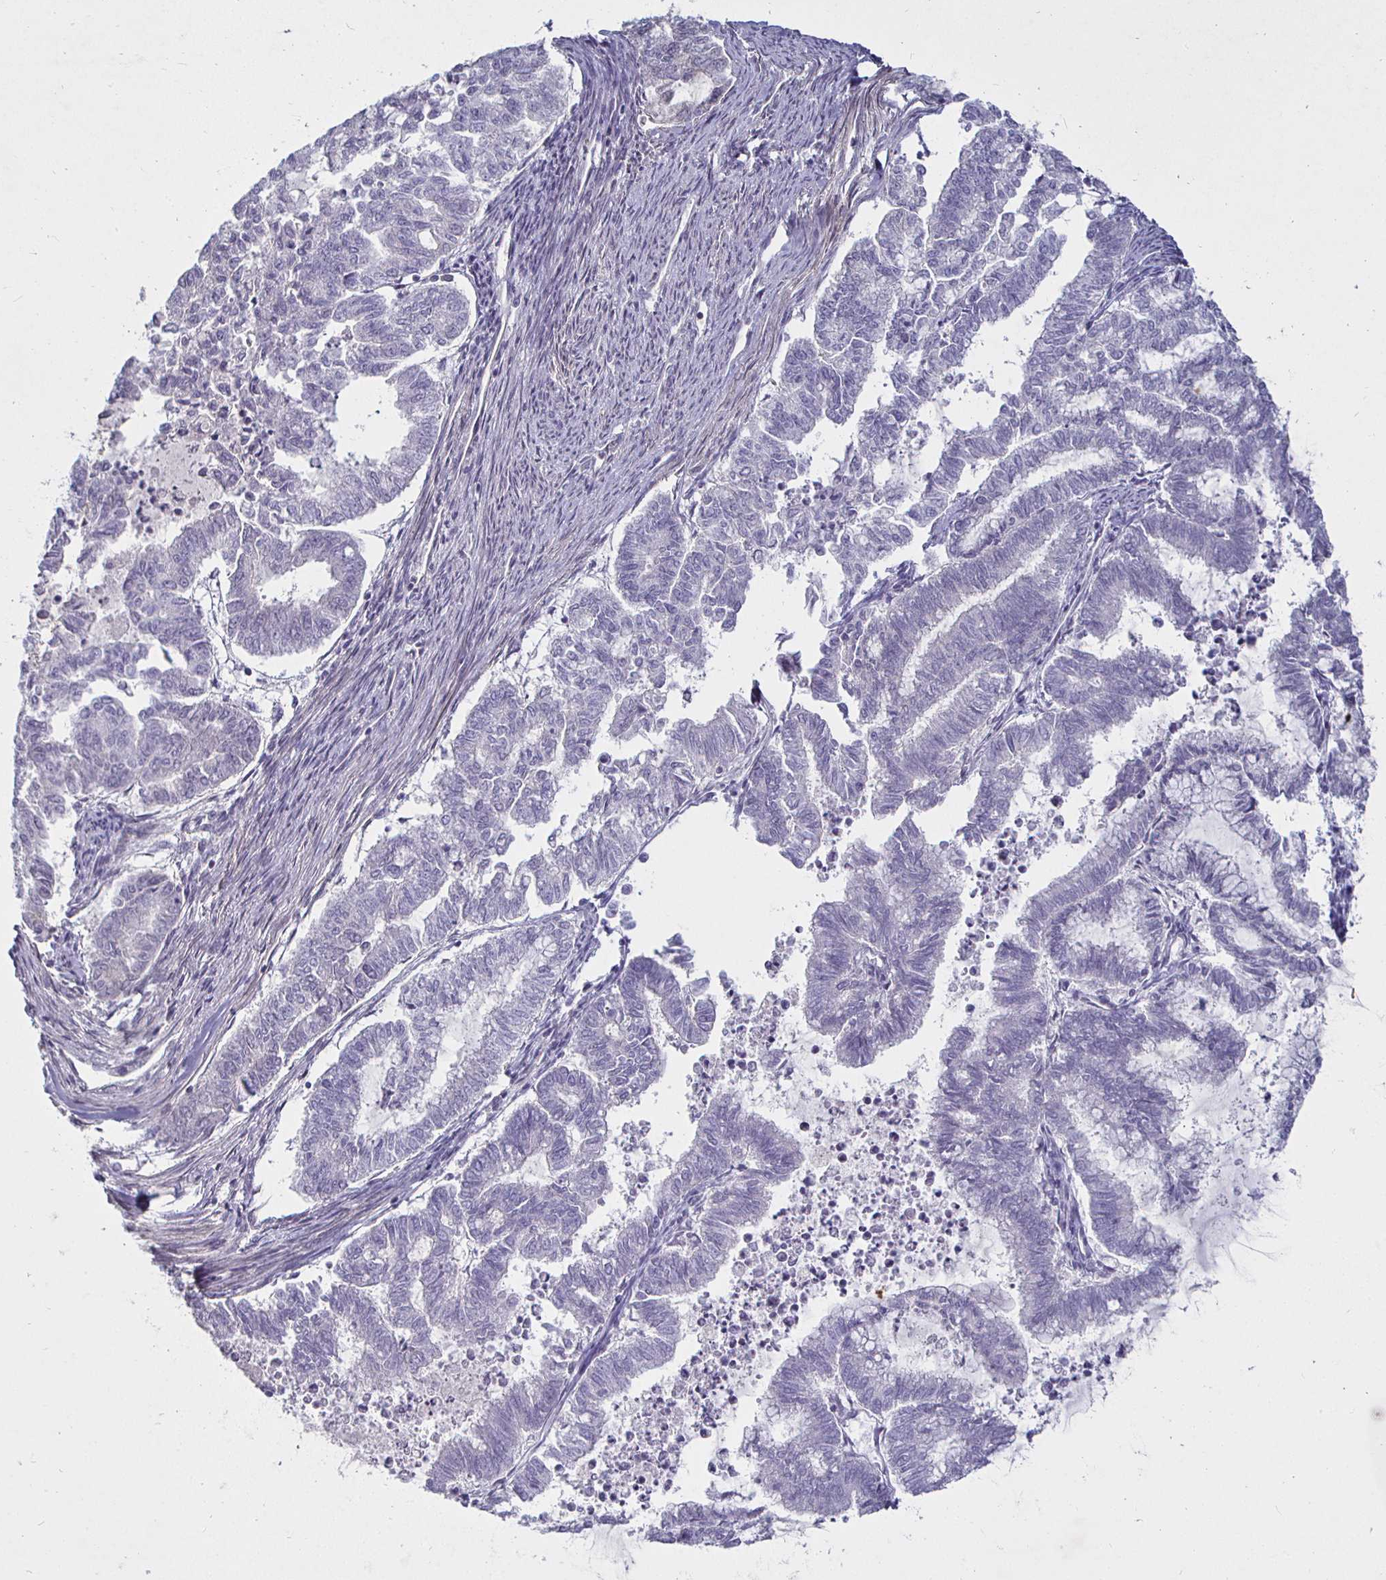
{"staining": {"intensity": "negative", "quantity": "none", "location": "none"}, "tissue": "endometrial cancer", "cell_type": "Tumor cells", "image_type": "cancer", "snomed": [{"axis": "morphology", "description": "Adenocarcinoma, NOS"}, {"axis": "topography", "description": "Endometrium"}], "caption": "Image shows no significant protein positivity in tumor cells of endometrial cancer.", "gene": "MLH1", "patient": {"sex": "female", "age": 79}}